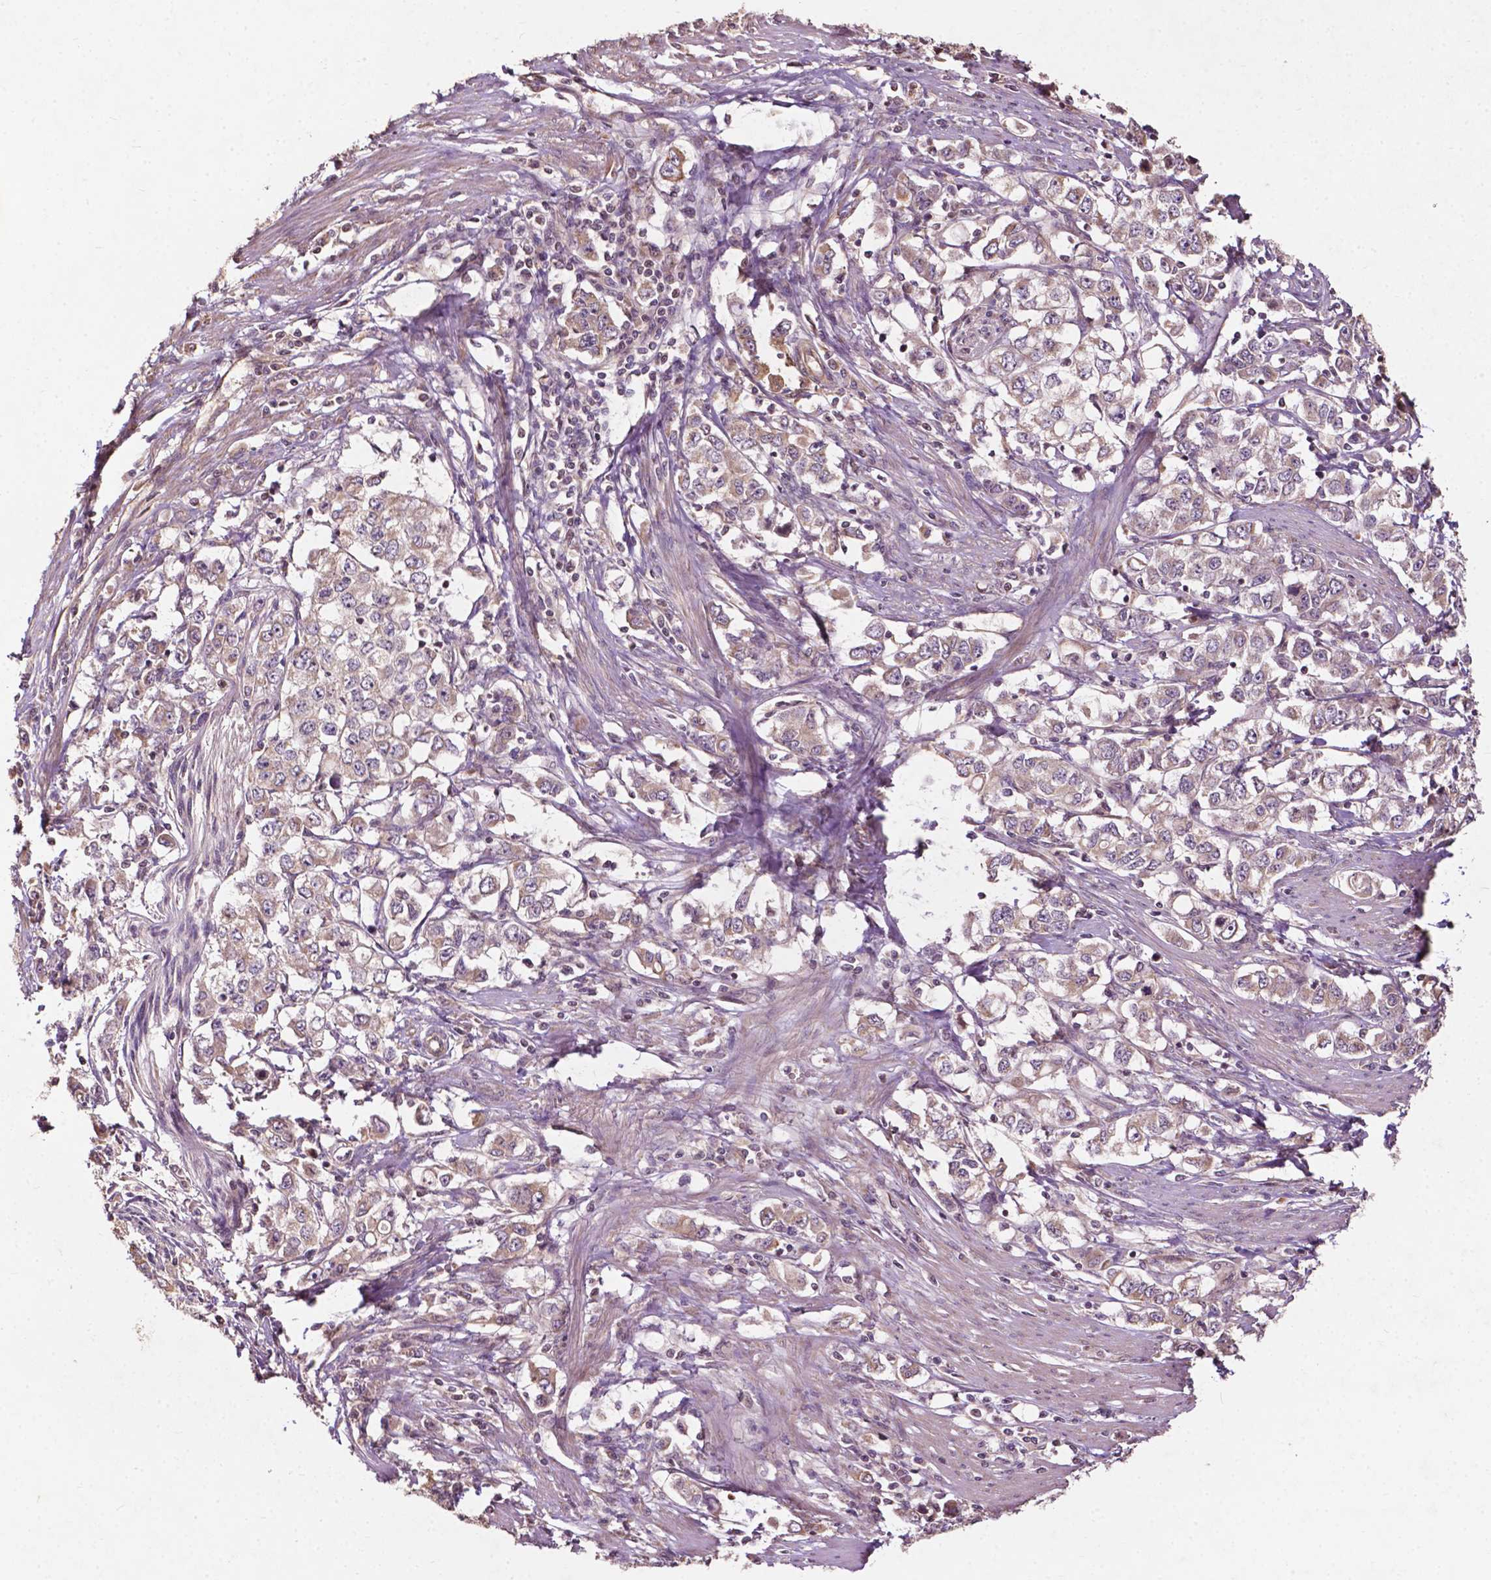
{"staining": {"intensity": "weak", "quantity": "25%-75%", "location": "cytoplasmic/membranous"}, "tissue": "stomach cancer", "cell_type": "Tumor cells", "image_type": "cancer", "snomed": [{"axis": "morphology", "description": "Adenocarcinoma, NOS"}, {"axis": "topography", "description": "Stomach, lower"}], "caption": "The immunohistochemical stain labels weak cytoplasmic/membranous expression in tumor cells of stomach cancer tissue.", "gene": "CDC42BPA", "patient": {"sex": "female", "age": 72}}